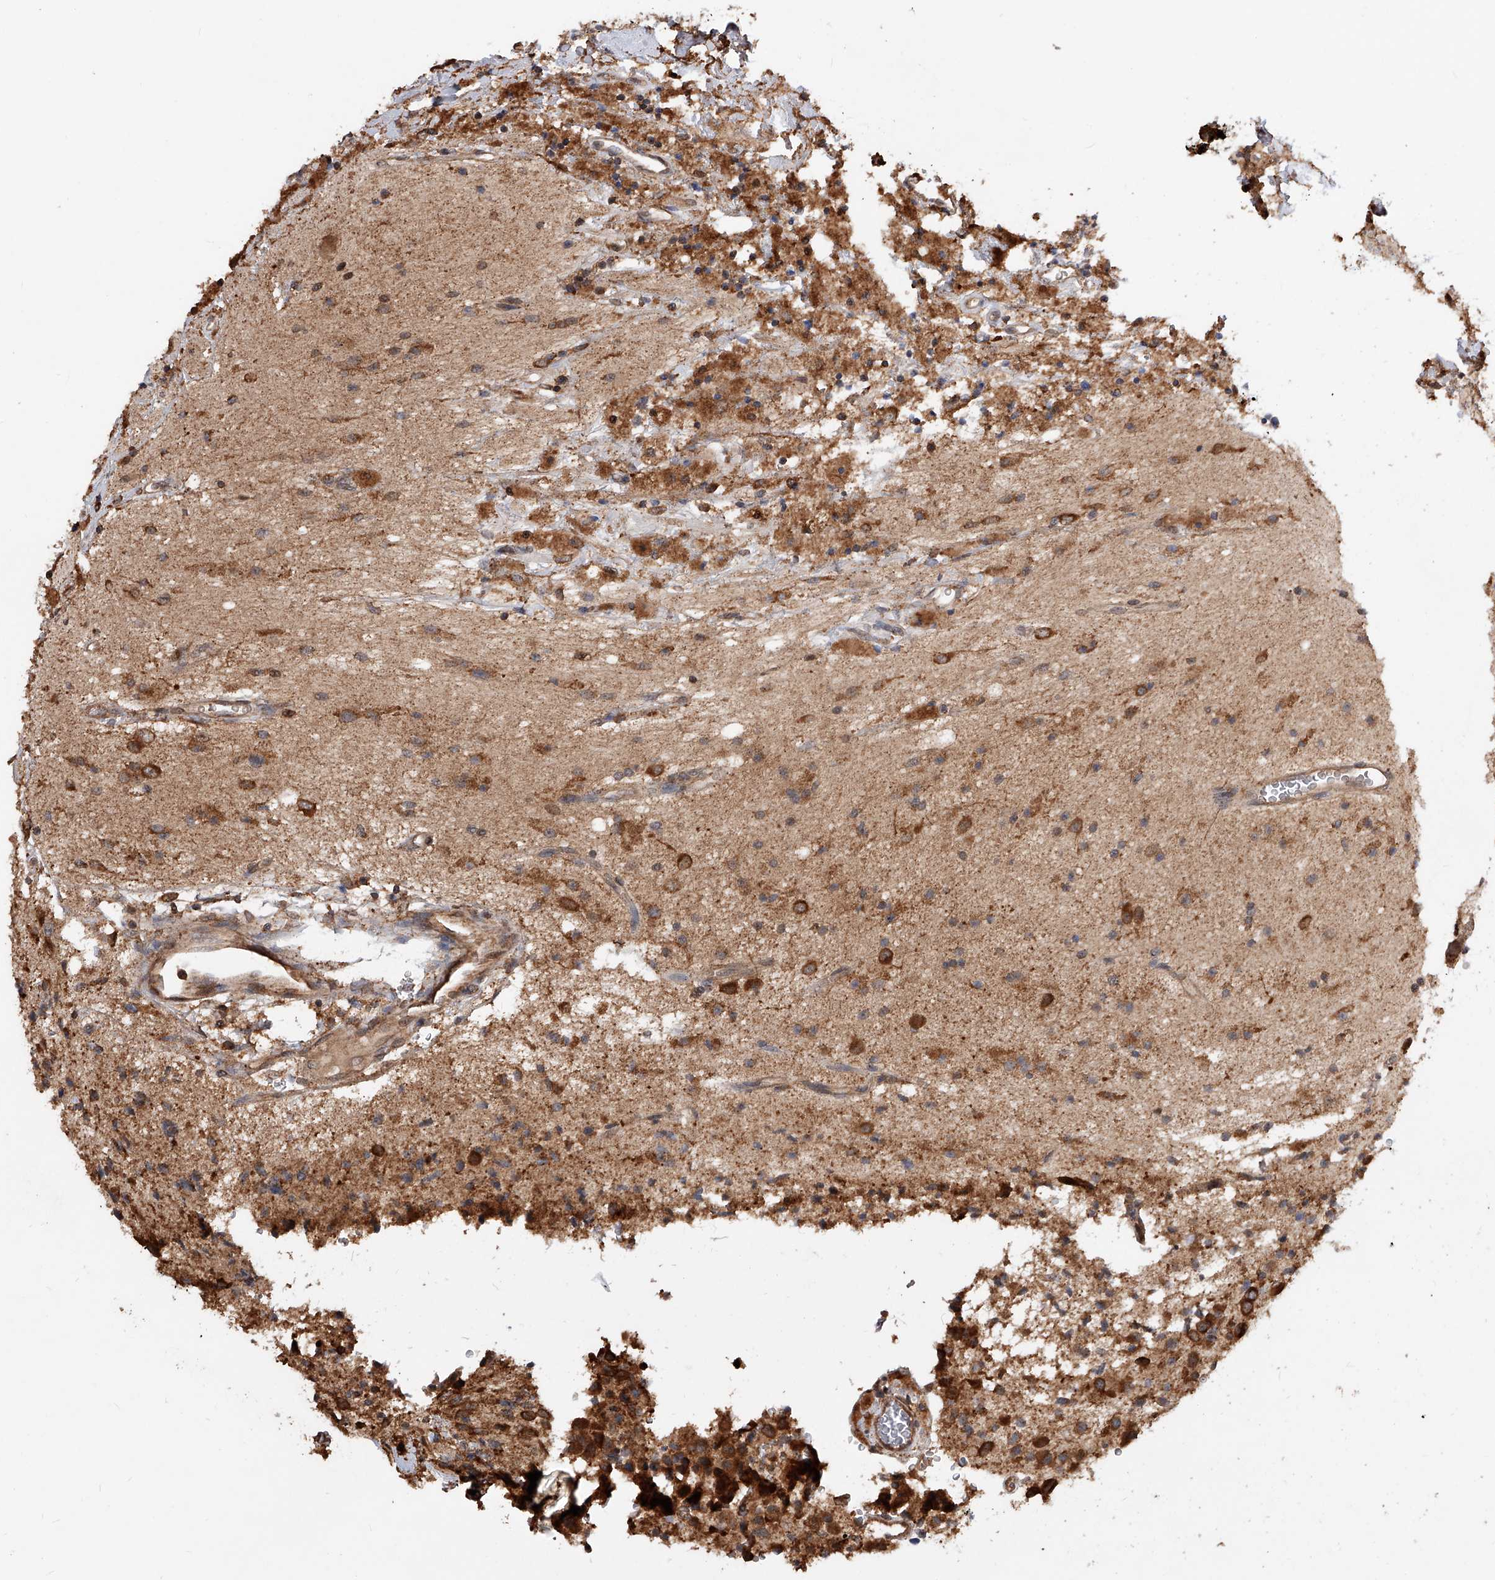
{"staining": {"intensity": "moderate", "quantity": ">75%", "location": "cytoplasmic/membranous"}, "tissue": "glioma", "cell_type": "Tumor cells", "image_type": "cancer", "snomed": [{"axis": "morphology", "description": "Glioma, malignant, High grade"}, {"axis": "topography", "description": "Brain"}], "caption": "Approximately >75% of tumor cells in human malignant high-grade glioma display moderate cytoplasmic/membranous protein positivity as visualized by brown immunohistochemical staining.", "gene": "GMDS", "patient": {"sex": "male", "age": 34}}